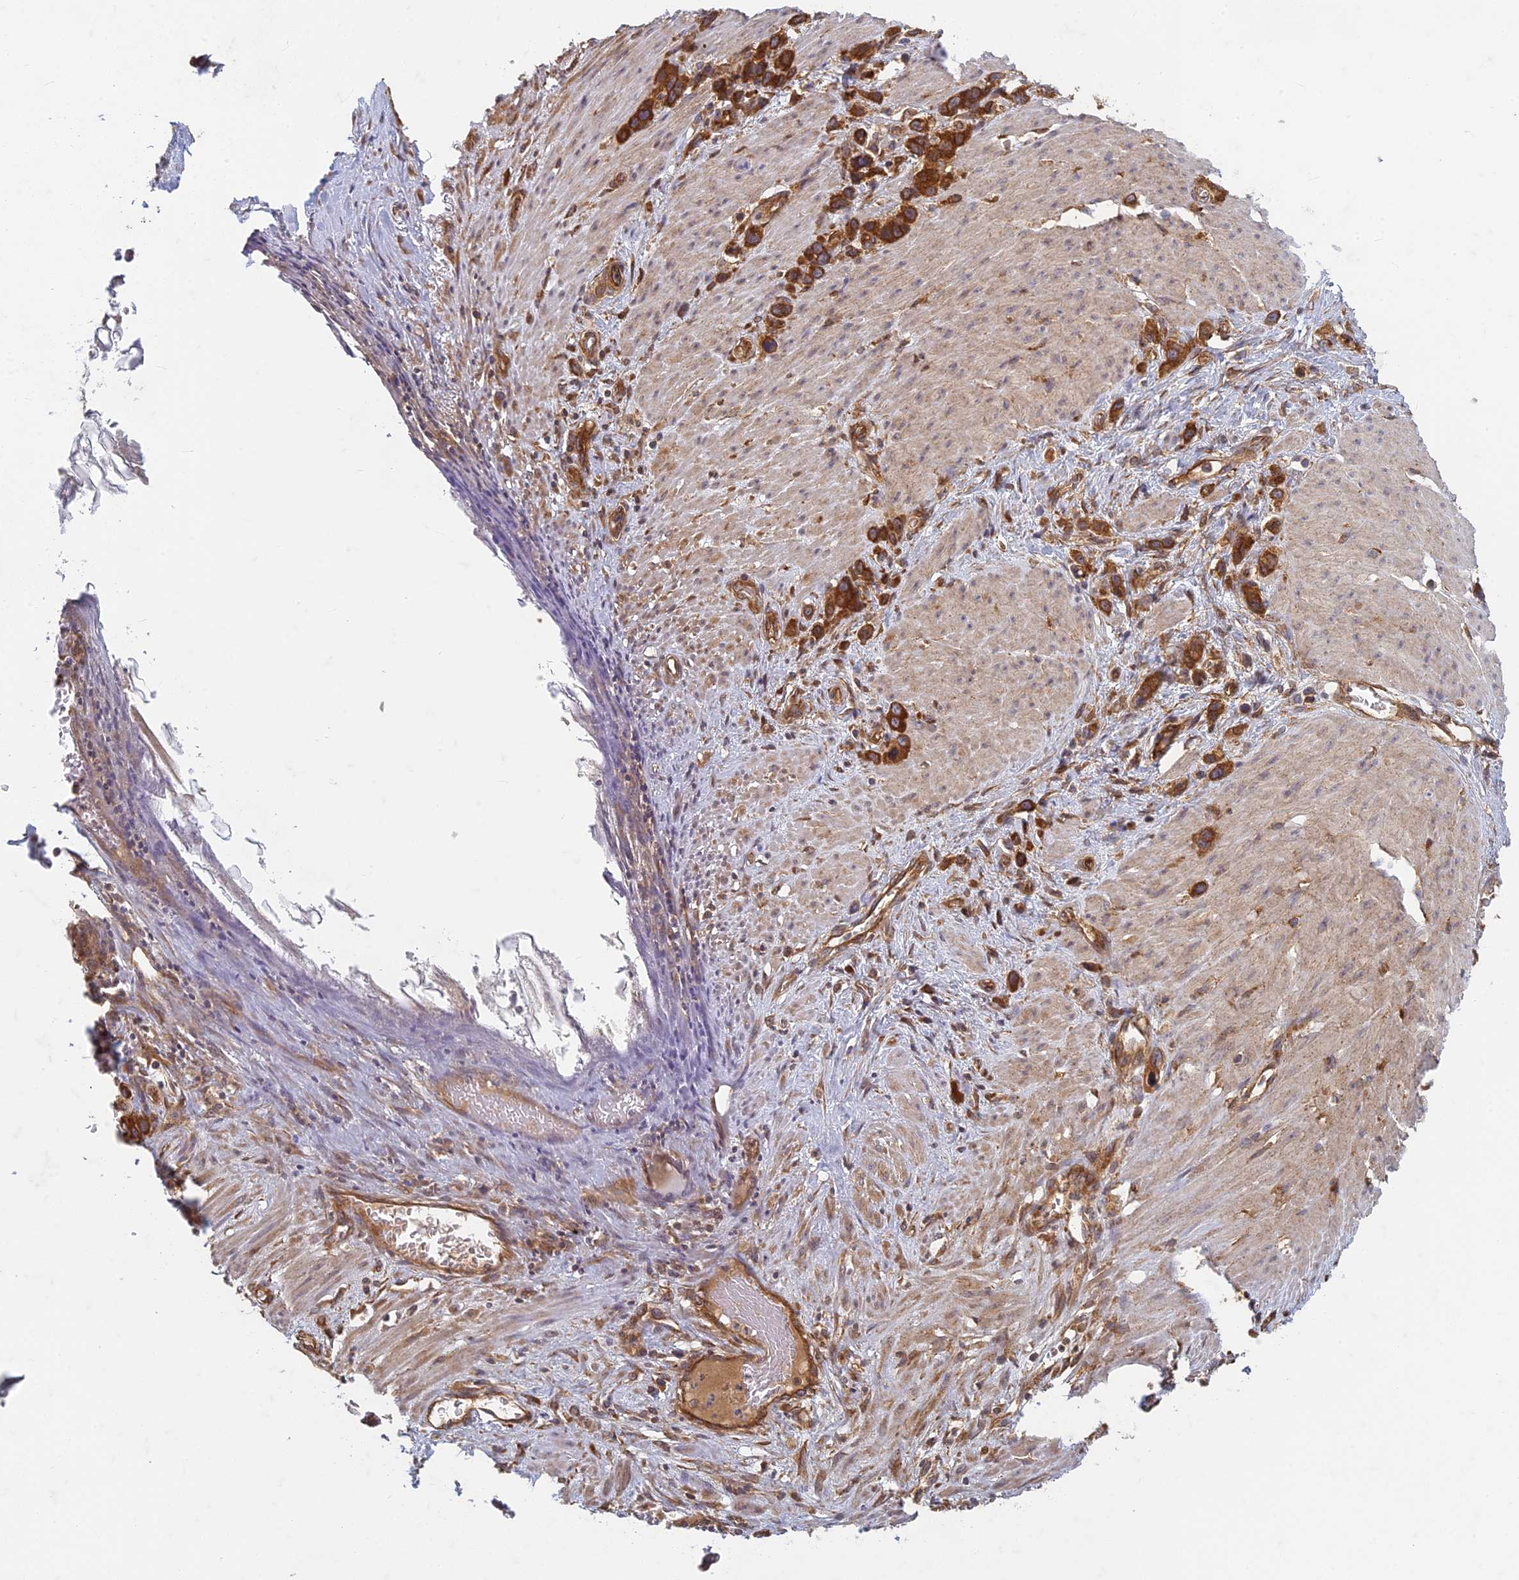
{"staining": {"intensity": "strong", "quantity": ">75%", "location": "cytoplasmic/membranous"}, "tissue": "stomach cancer", "cell_type": "Tumor cells", "image_type": "cancer", "snomed": [{"axis": "morphology", "description": "Adenocarcinoma, NOS"}, {"axis": "morphology", "description": "Adenocarcinoma, High grade"}, {"axis": "topography", "description": "Stomach, upper"}, {"axis": "topography", "description": "Stomach, lower"}], "caption": "Stomach cancer (adenocarcinoma) stained with DAB immunohistochemistry shows high levels of strong cytoplasmic/membranous staining in approximately >75% of tumor cells.", "gene": "TCF25", "patient": {"sex": "female", "age": 65}}